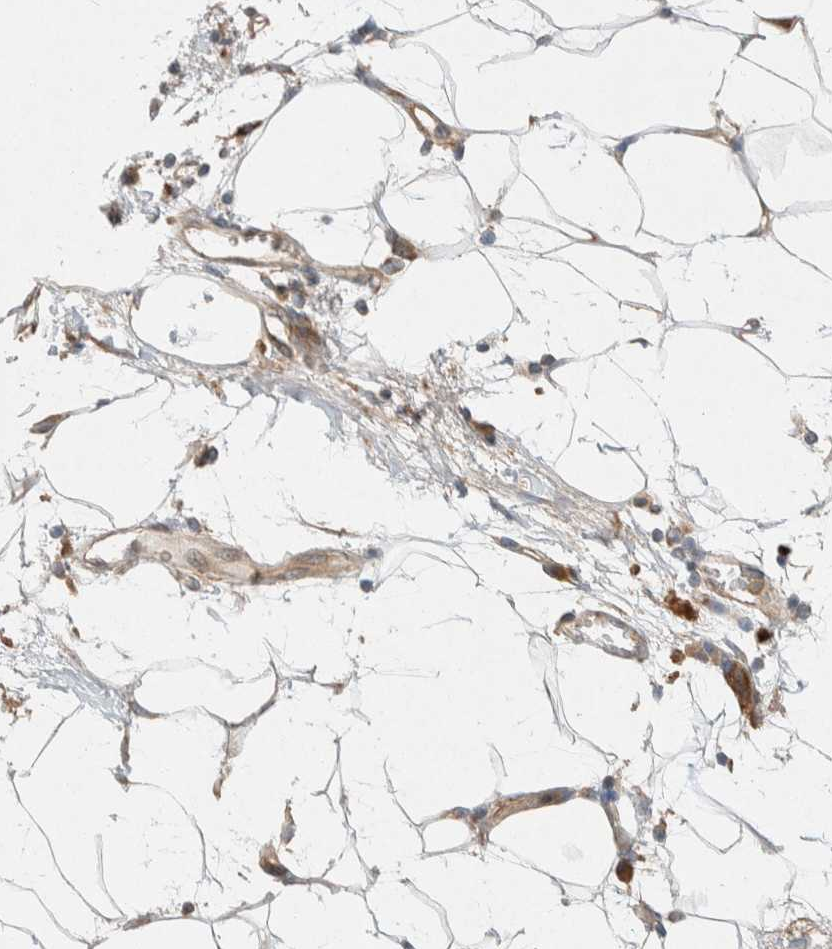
{"staining": {"intensity": "weak", "quantity": "<25%", "location": "cytoplasmic/membranous"}, "tissue": "adipose tissue", "cell_type": "Adipocytes", "image_type": "normal", "snomed": [{"axis": "morphology", "description": "Normal tissue, NOS"}, {"axis": "morphology", "description": "Adenocarcinoma, NOS"}, {"axis": "topography", "description": "Duodenum"}, {"axis": "topography", "description": "Peripheral nerve tissue"}], "caption": "Adipocytes are negative for protein expression in benign human adipose tissue. (DAB (3,3'-diaminobenzidine) IHC, high magnification).", "gene": "PXK", "patient": {"sex": "female", "age": 60}}